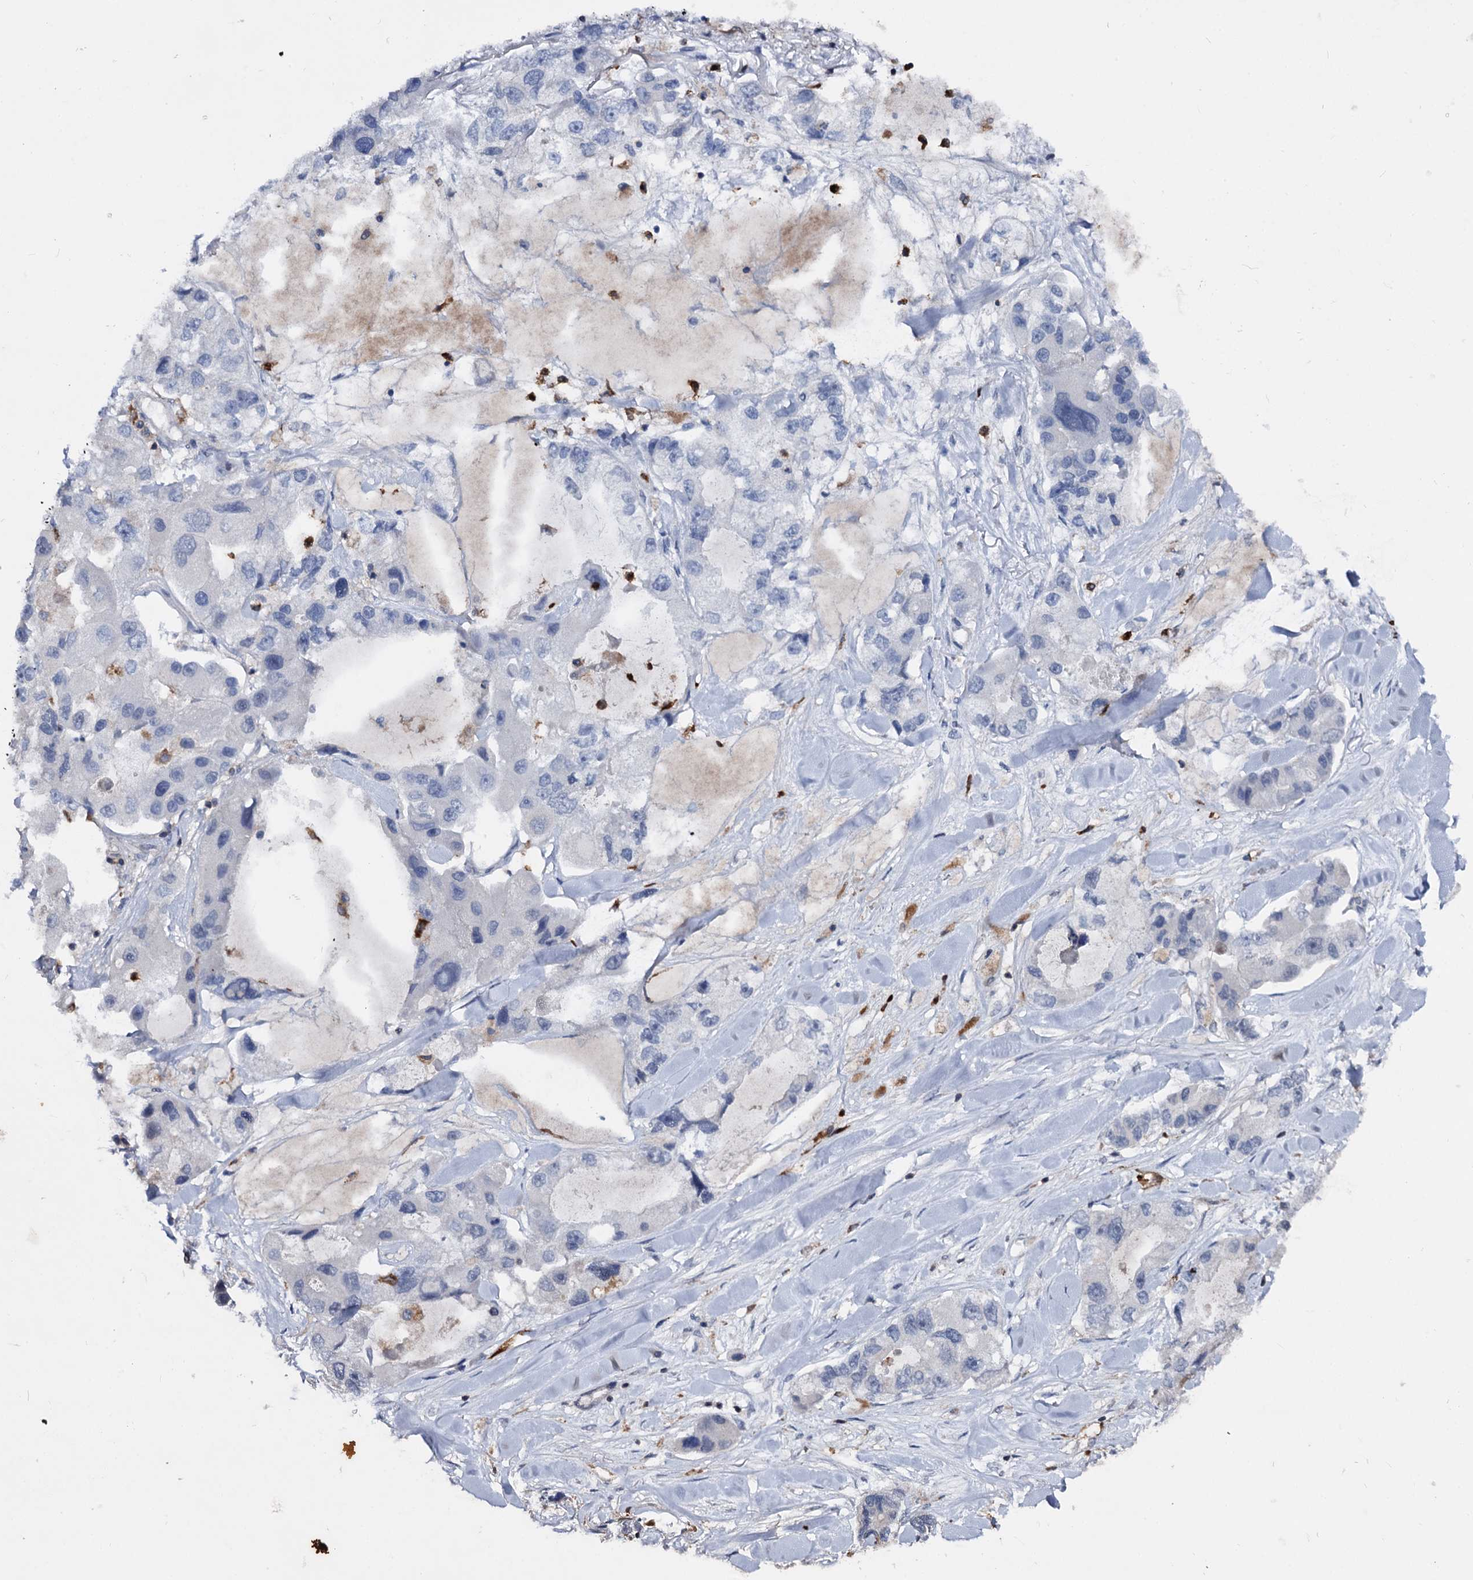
{"staining": {"intensity": "negative", "quantity": "none", "location": "none"}, "tissue": "lung cancer", "cell_type": "Tumor cells", "image_type": "cancer", "snomed": [{"axis": "morphology", "description": "Adenocarcinoma, NOS"}, {"axis": "topography", "description": "Lung"}], "caption": "Protein analysis of lung cancer (adenocarcinoma) demonstrates no significant positivity in tumor cells.", "gene": "RHOG", "patient": {"sex": "female", "age": 54}}